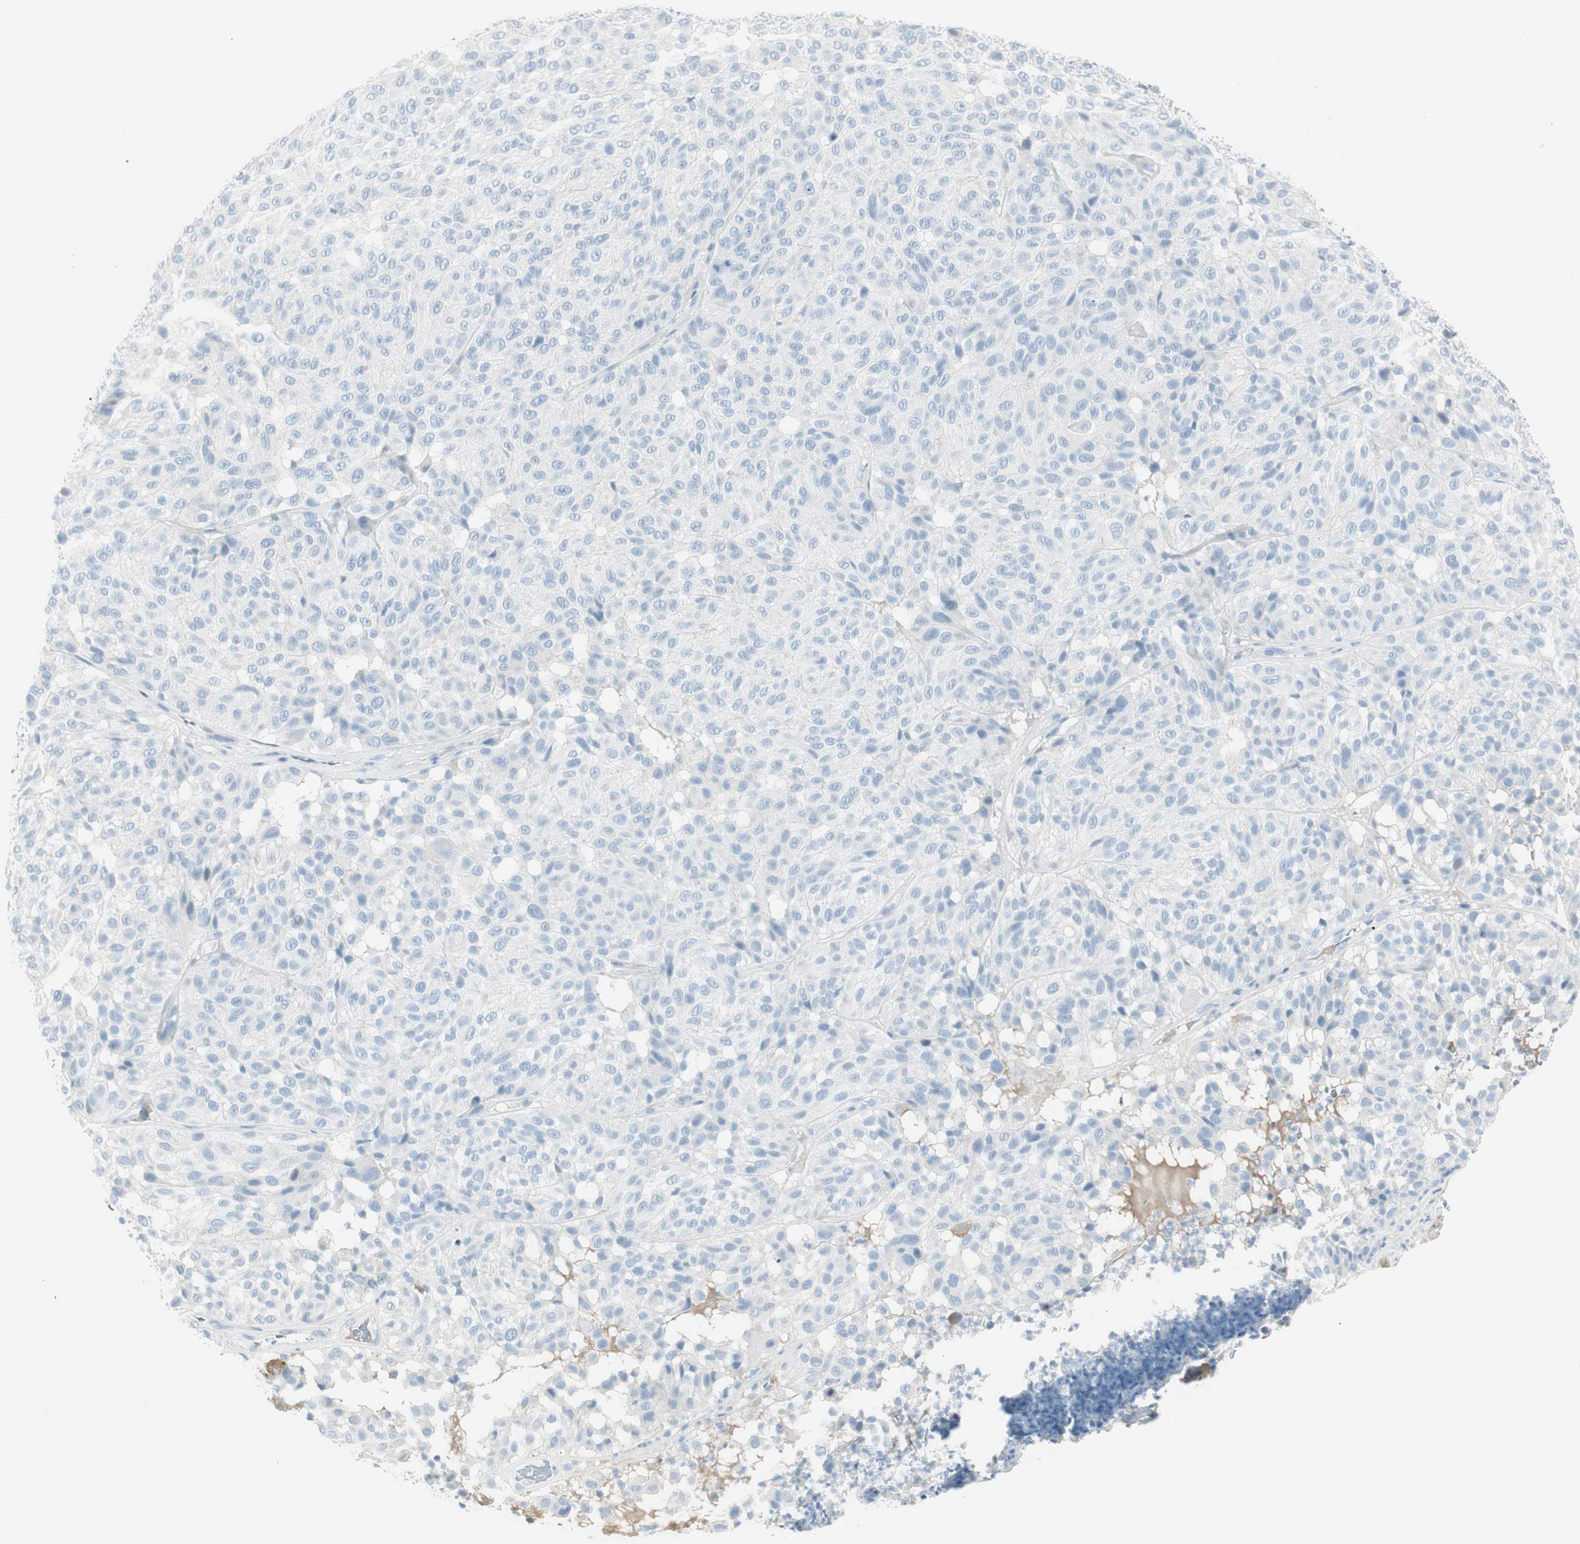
{"staining": {"intensity": "negative", "quantity": "none", "location": "none"}, "tissue": "melanoma", "cell_type": "Tumor cells", "image_type": "cancer", "snomed": [{"axis": "morphology", "description": "Malignant melanoma, NOS"}, {"axis": "topography", "description": "Skin"}], "caption": "Tumor cells show no significant positivity in malignant melanoma.", "gene": "CACNA2D1", "patient": {"sex": "female", "age": 46}}